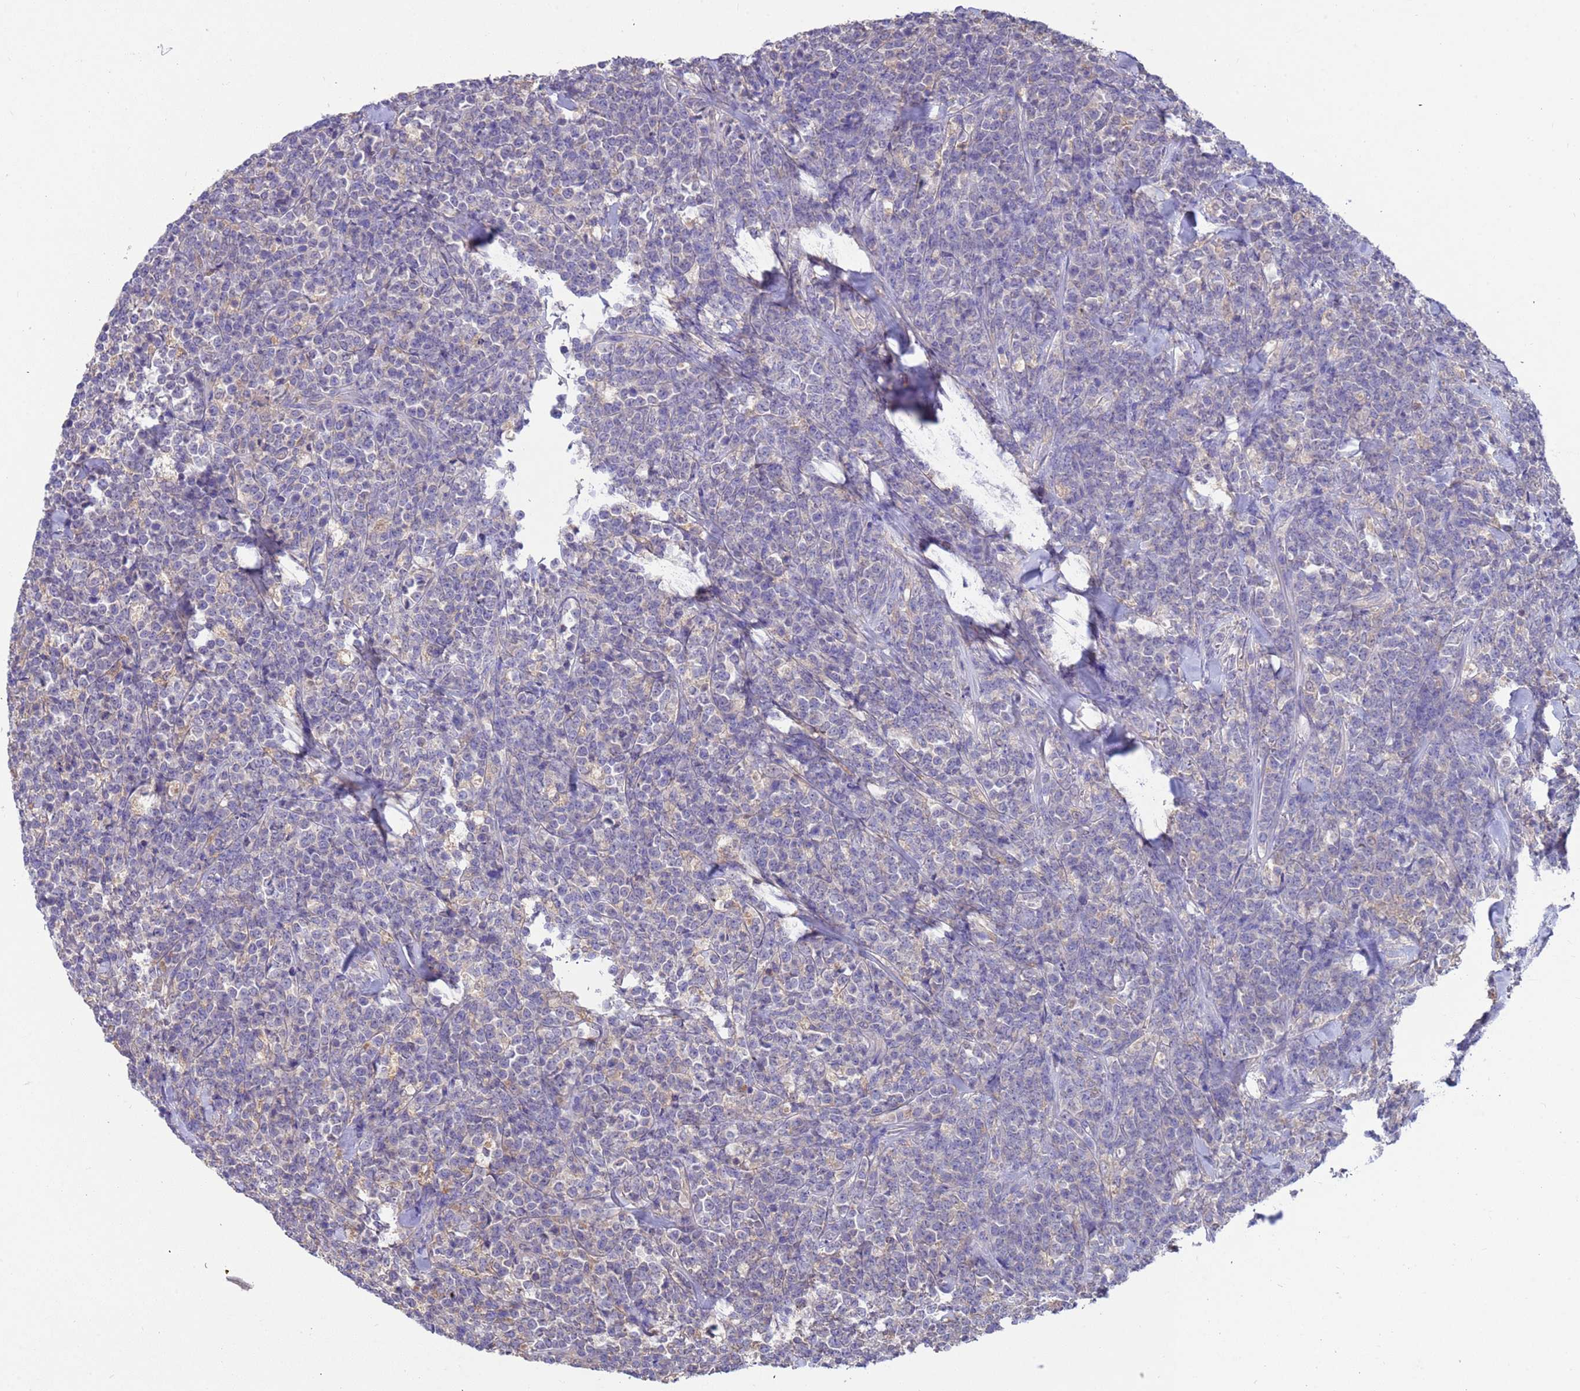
{"staining": {"intensity": "negative", "quantity": "none", "location": "none"}, "tissue": "lymphoma", "cell_type": "Tumor cells", "image_type": "cancer", "snomed": [{"axis": "morphology", "description": "Malignant lymphoma, non-Hodgkin's type, High grade"}, {"axis": "topography", "description": "Small intestine"}], "caption": "Photomicrograph shows no protein positivity in tumor cells of lymphoma tissue. Nuclei are stained in blue.", "gene": "SRL", "patient": {"sex": "male", "age": 8}}